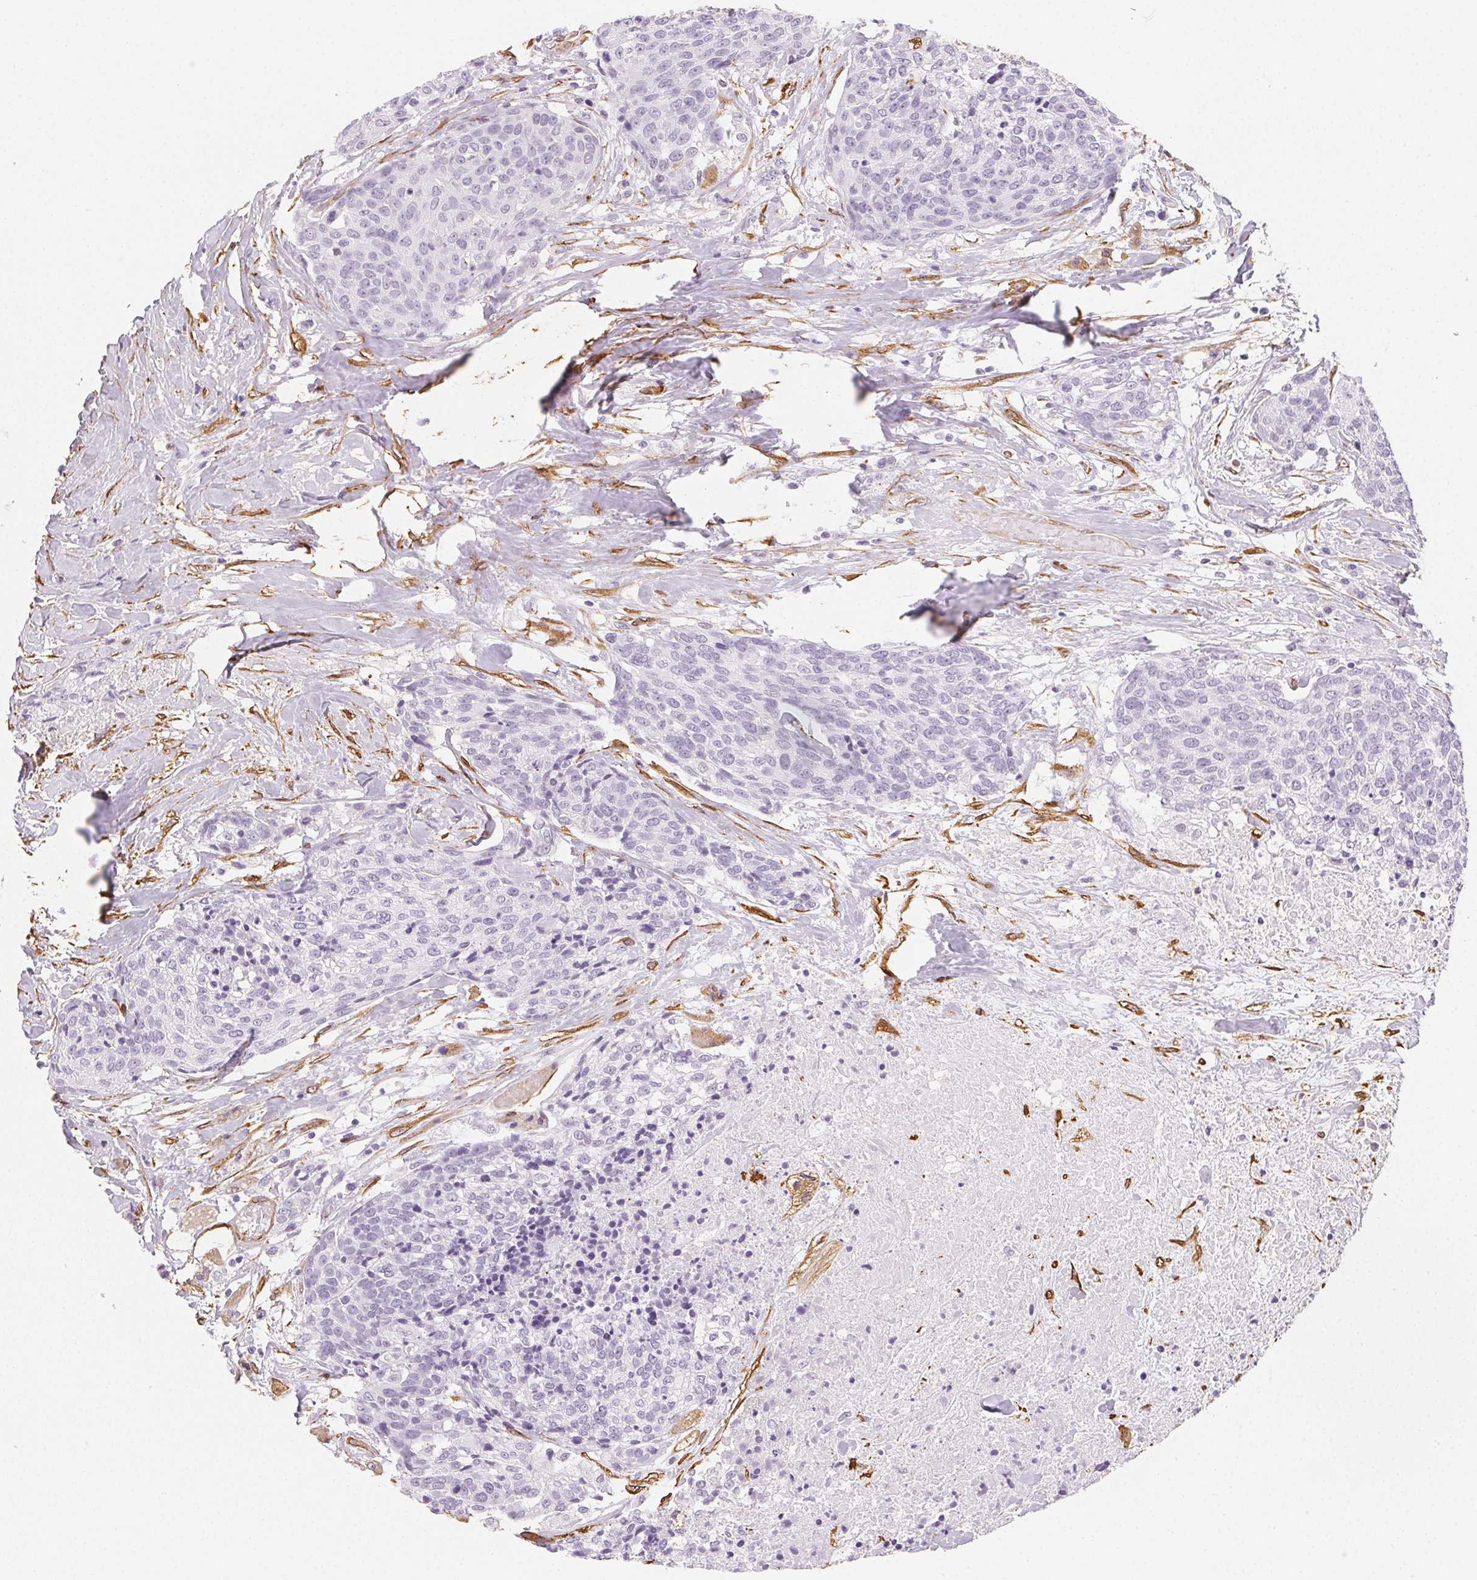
{"staining": {"intensity": "negative", "quantity": "none", "location": "none"}, "tissue": "head and neck cancer", "cell_type": "Tumor cells", "image_type": "cancer", "snomed": [{"axis": "morphology", "description": "Squamous cell carcinoma, NOS"}, {"axis": "topography", "description": "Oral tissue"}, {"axis": "topography", "description": "Head-Neck"}], "caption": "An immunohistochemistry (IHC) image of head and neck cancer is shown. There is no staining in tumor cells of head and neck cancer.", "gene": "RSBN1", "patient": {"sex": "male", "age": 64}}